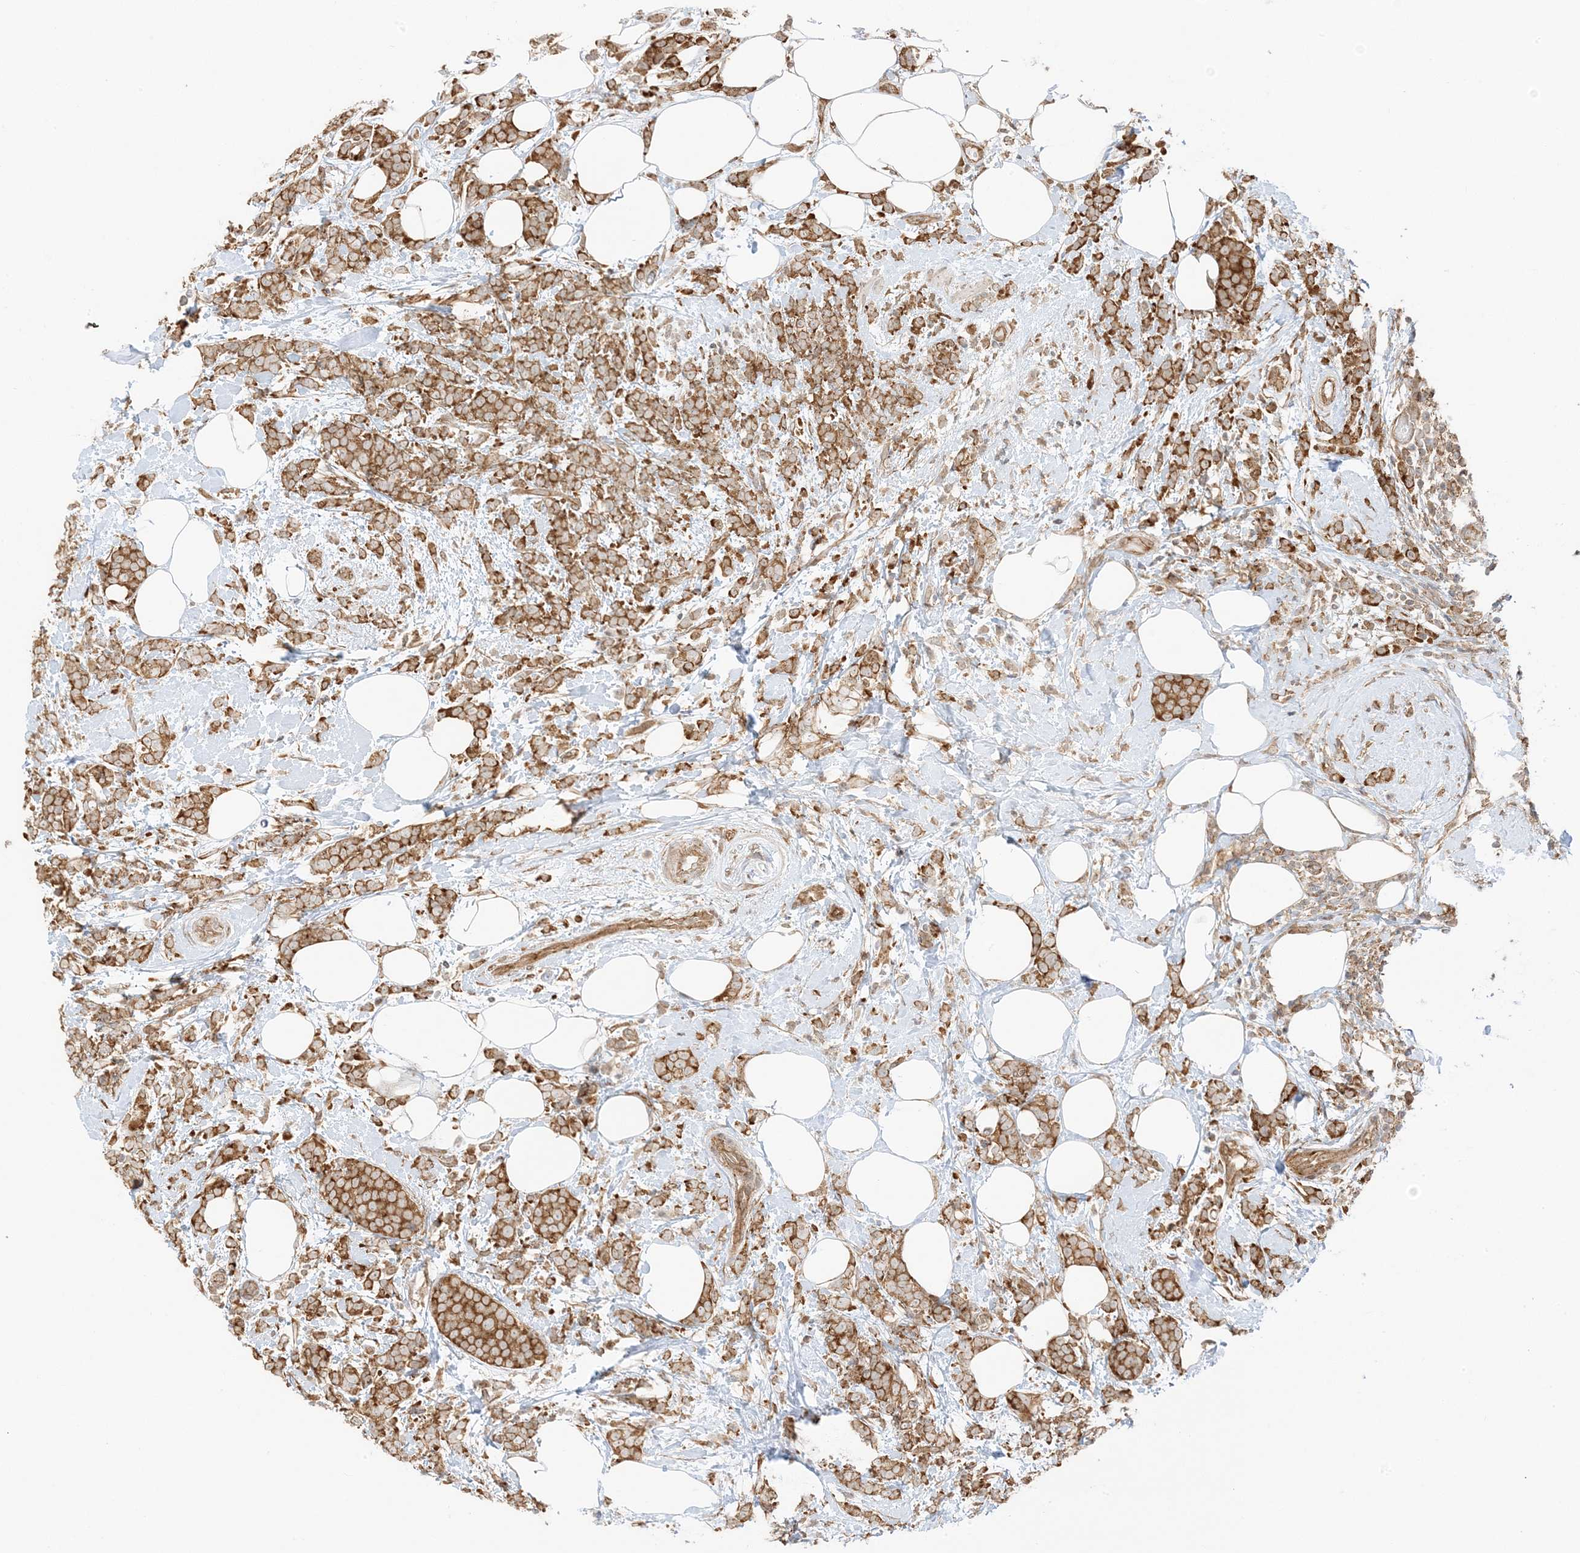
{"staining": {"intensity": "moderate", "quantity": ">75%", "location": "cytoplasmic/membranous"}, "tissue": "breast cancer", "cell_type": "Tumor cells", "image_type": "cancer", "snomed": [{"axis": "morphology", "description": "Lobular carcinoma"}, {"axis": "topography", "description": "Breast"}], "caption": "Tumor cells display medium levels of moderate cytoplasmic/membranous expression in about >75% of cells in human breast cancer. Immunohistochemistry (ihc) stains the protein of interest in brown and the nuclei are stained blue.", "gene": "UBAP2L", "patient": {"sex": "female", "age": 58}}